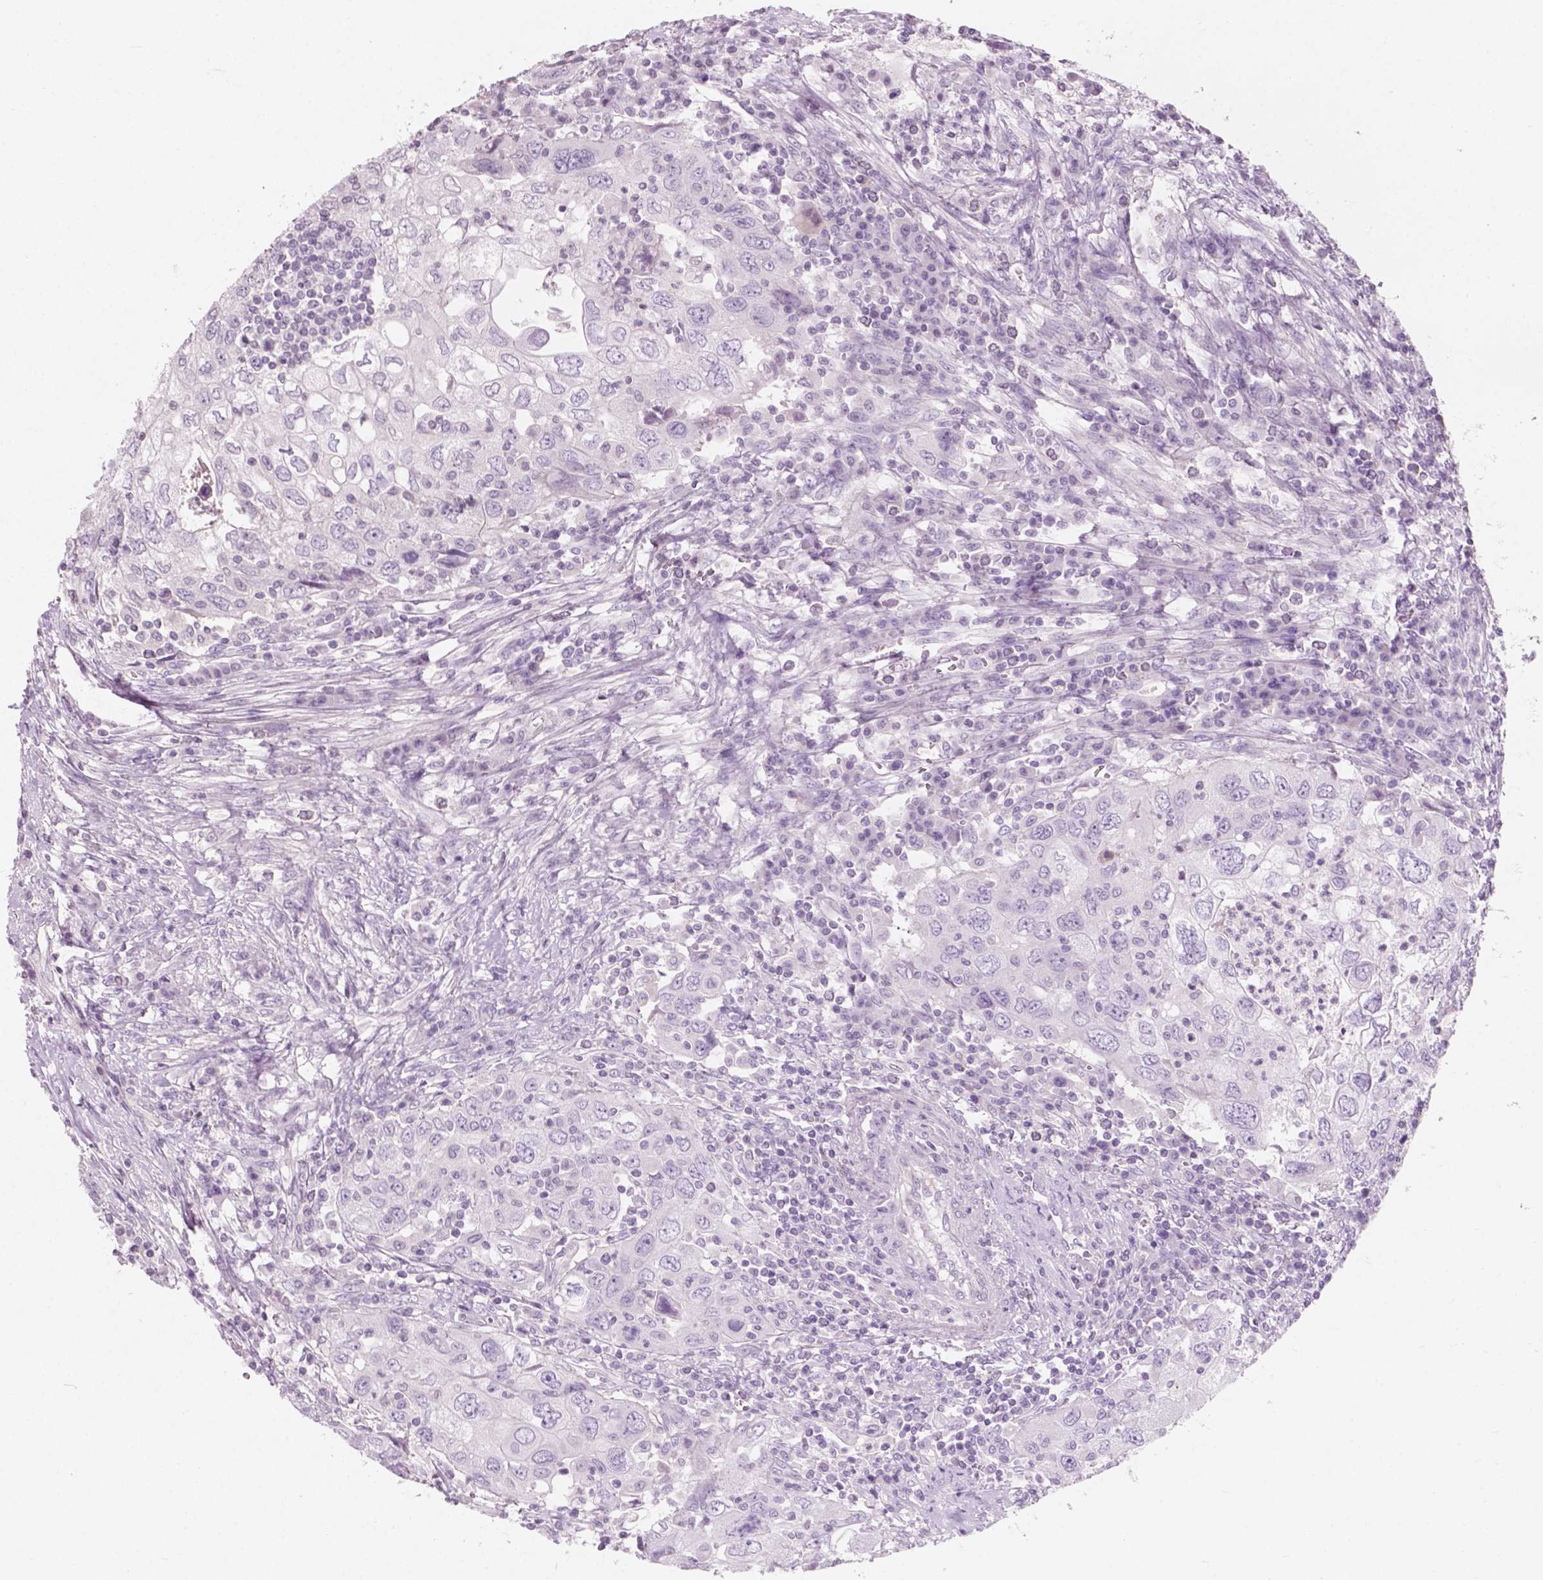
{"staining": {"intensity": "negative", "quantity": "none", "location": "none"}, "tissue": "urothelial cancer", "cell_type": "Tumor cells", "image_type": "cancer", "snomed": [{"axis": "morphology", "description": "Urothelial carcinoma, High grade"}, {"axis": "topography", "description": "Urinary bladder"}], "caption": "Immunohistochemical staining of urothelial carcinoma (high-grade) shows no significant expression in tumor cells.", "gene": "AWAT1", "patient": {"sex": "male", "age": 76}}